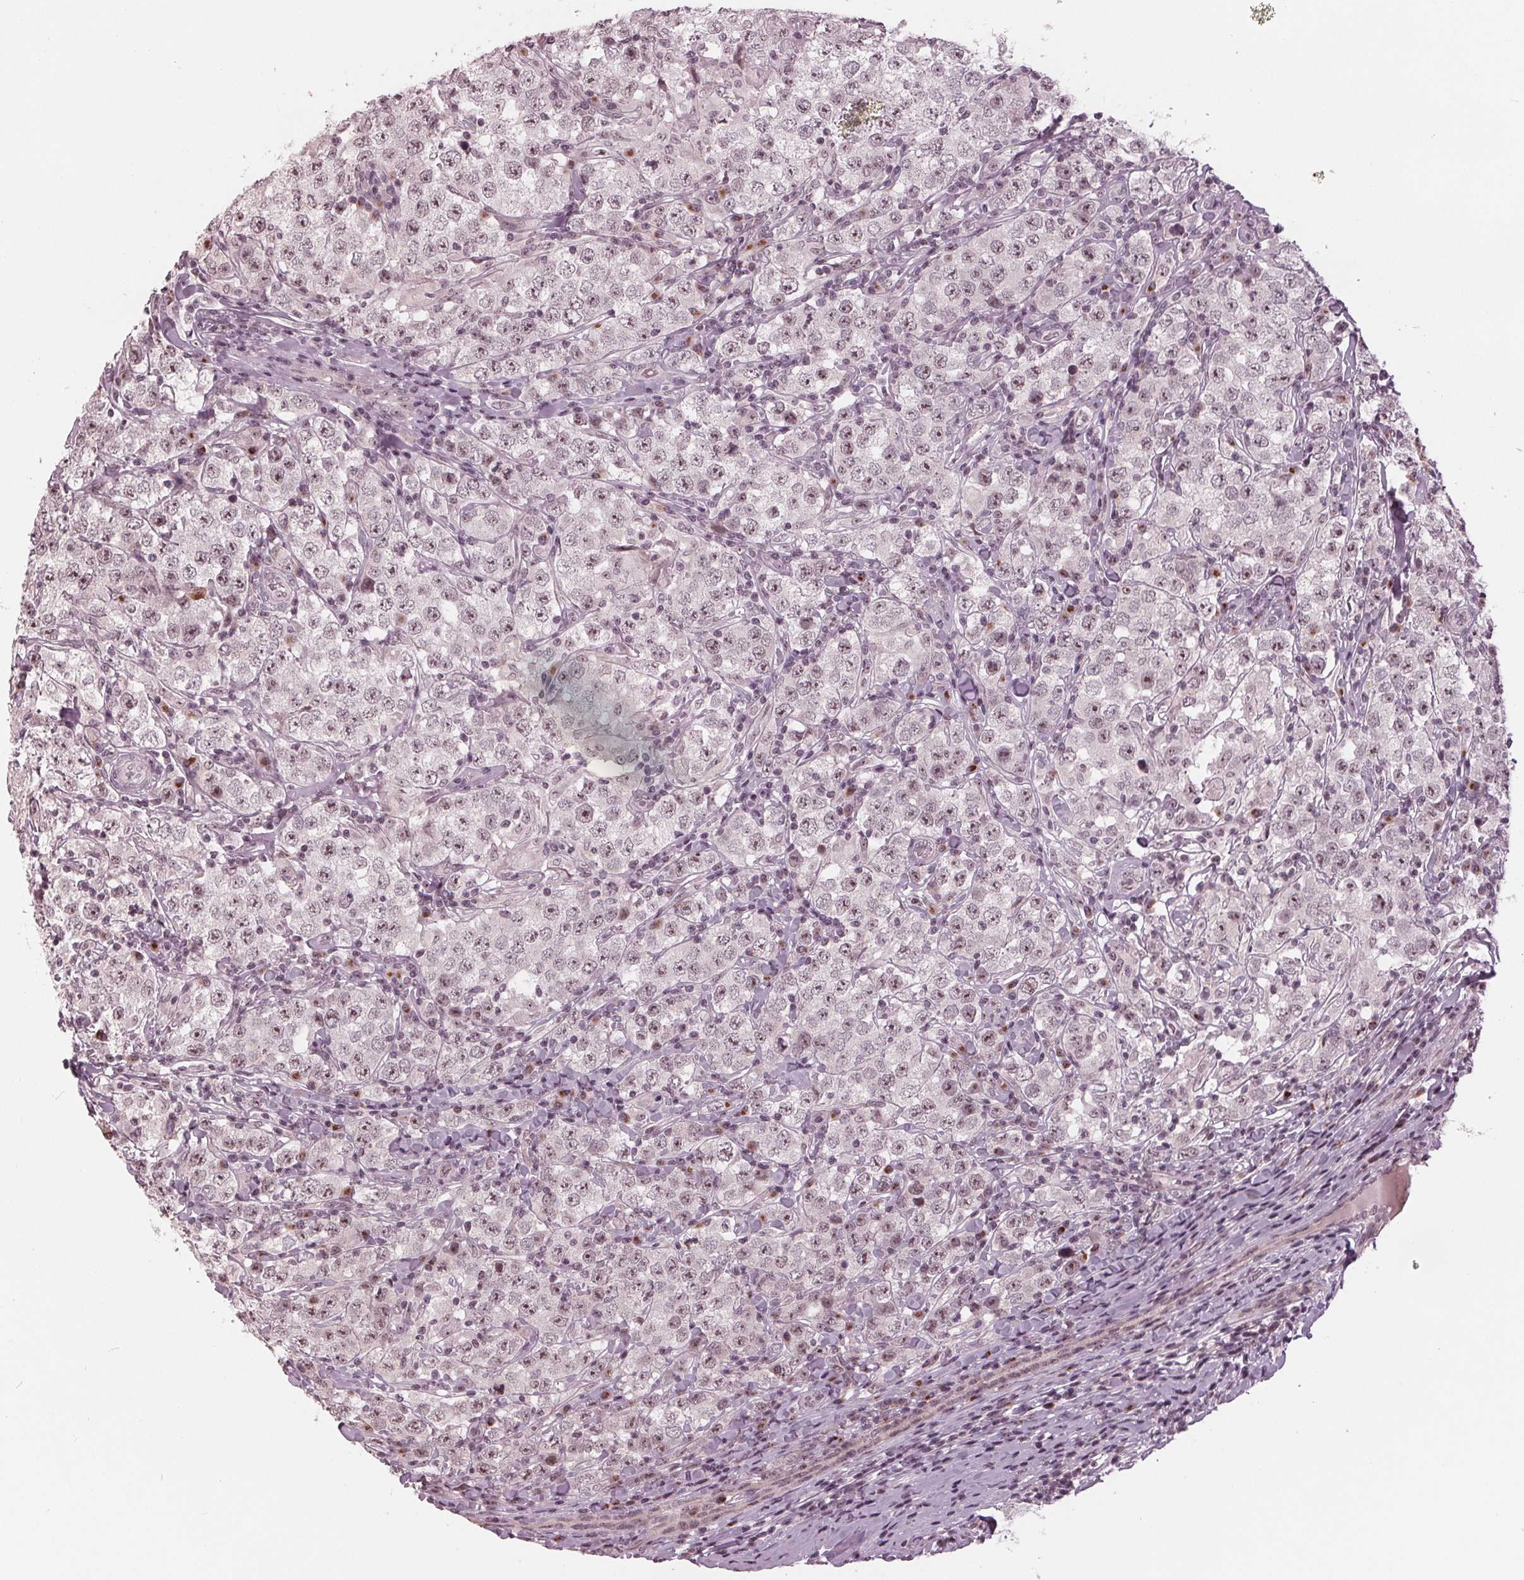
{"staining": {"intensity": "moderate", "quantity": ">75%", "location": "nuclear"}, "tissue": "testis cancer", "cell_type": "Tumor cells", "image_type": "cancer", "snomed": [{"axis": "morphology", "description": "Seminoma, NOS"}, {"axis": "morphology", "description": "Carcinoma, Embryonal, NOS"}, {"axis": "topography", "description": "Testis"}], "caption": "Immunohistochemistry of human testis seminoma demonstrates medium levels of moderate nuclear expression in about >75% of tumor cells.", "gene": "SLX4", "patient": {"sex": "male", "age": 41}}